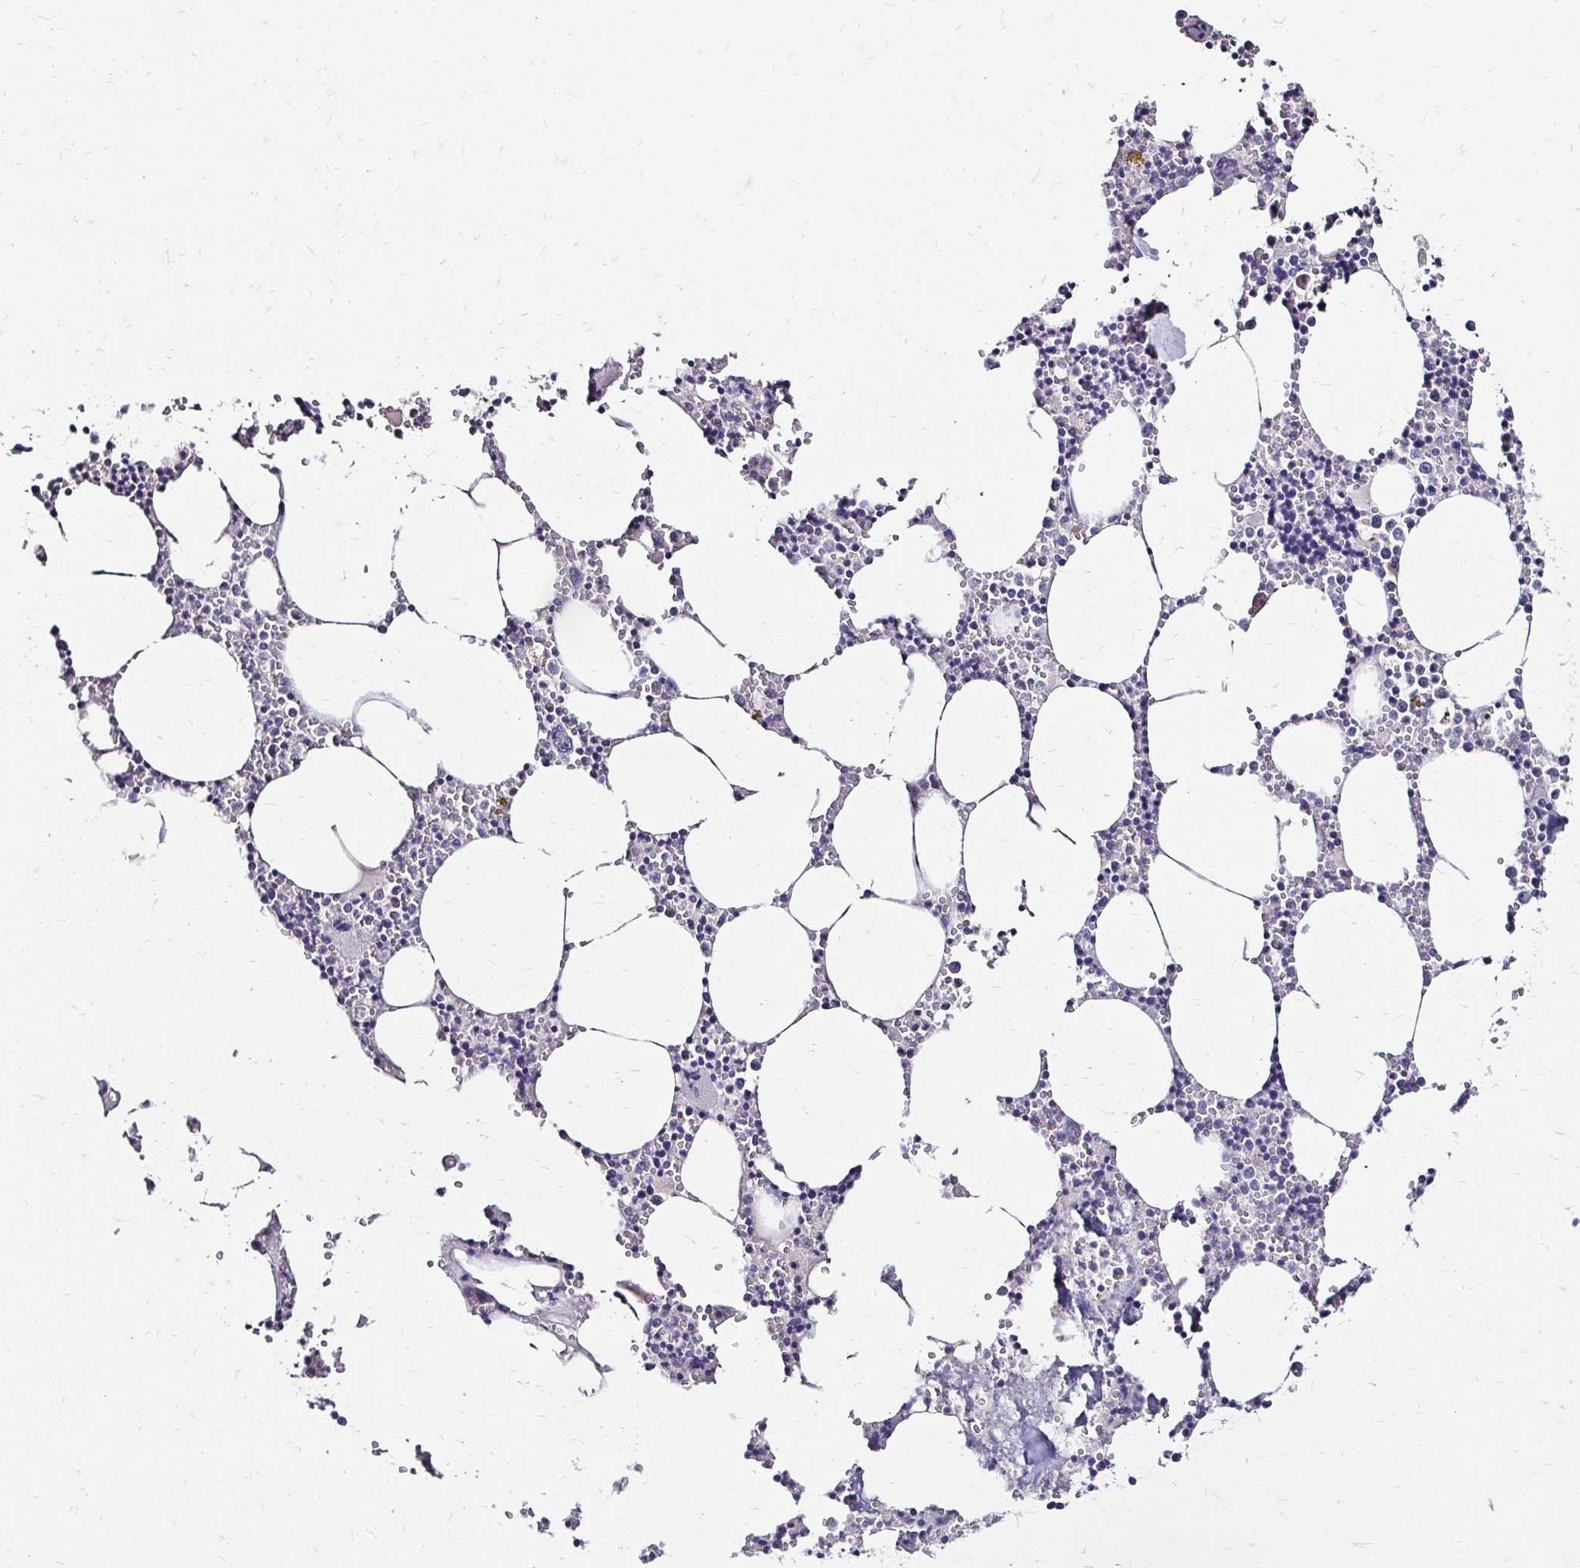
{"staining": {"intensity": "negative", "quantity": "none", "location": "none"}, "tissue": "bone marrow", "cell_type": "Hematopoietic cells", "image_type": "normal", "snomed": [{"axis": "morphology", "description": "Normal tissue, NOS"}, {"axis": "topography", "description": "Bone marrow"}], "caption": "Immunohistochemical staining of benign human bone marrow reveals no significant staining in hematopoietic cells. Brightfield microscopy of immunohistochemistry (IHC) stained with DAB (3,3'-diaminobenzidine) (brown) and hematoxylin (blue), captured at high magnification.", "gene": "SCG3", "patient": {"sex": "male", "age": 54}}